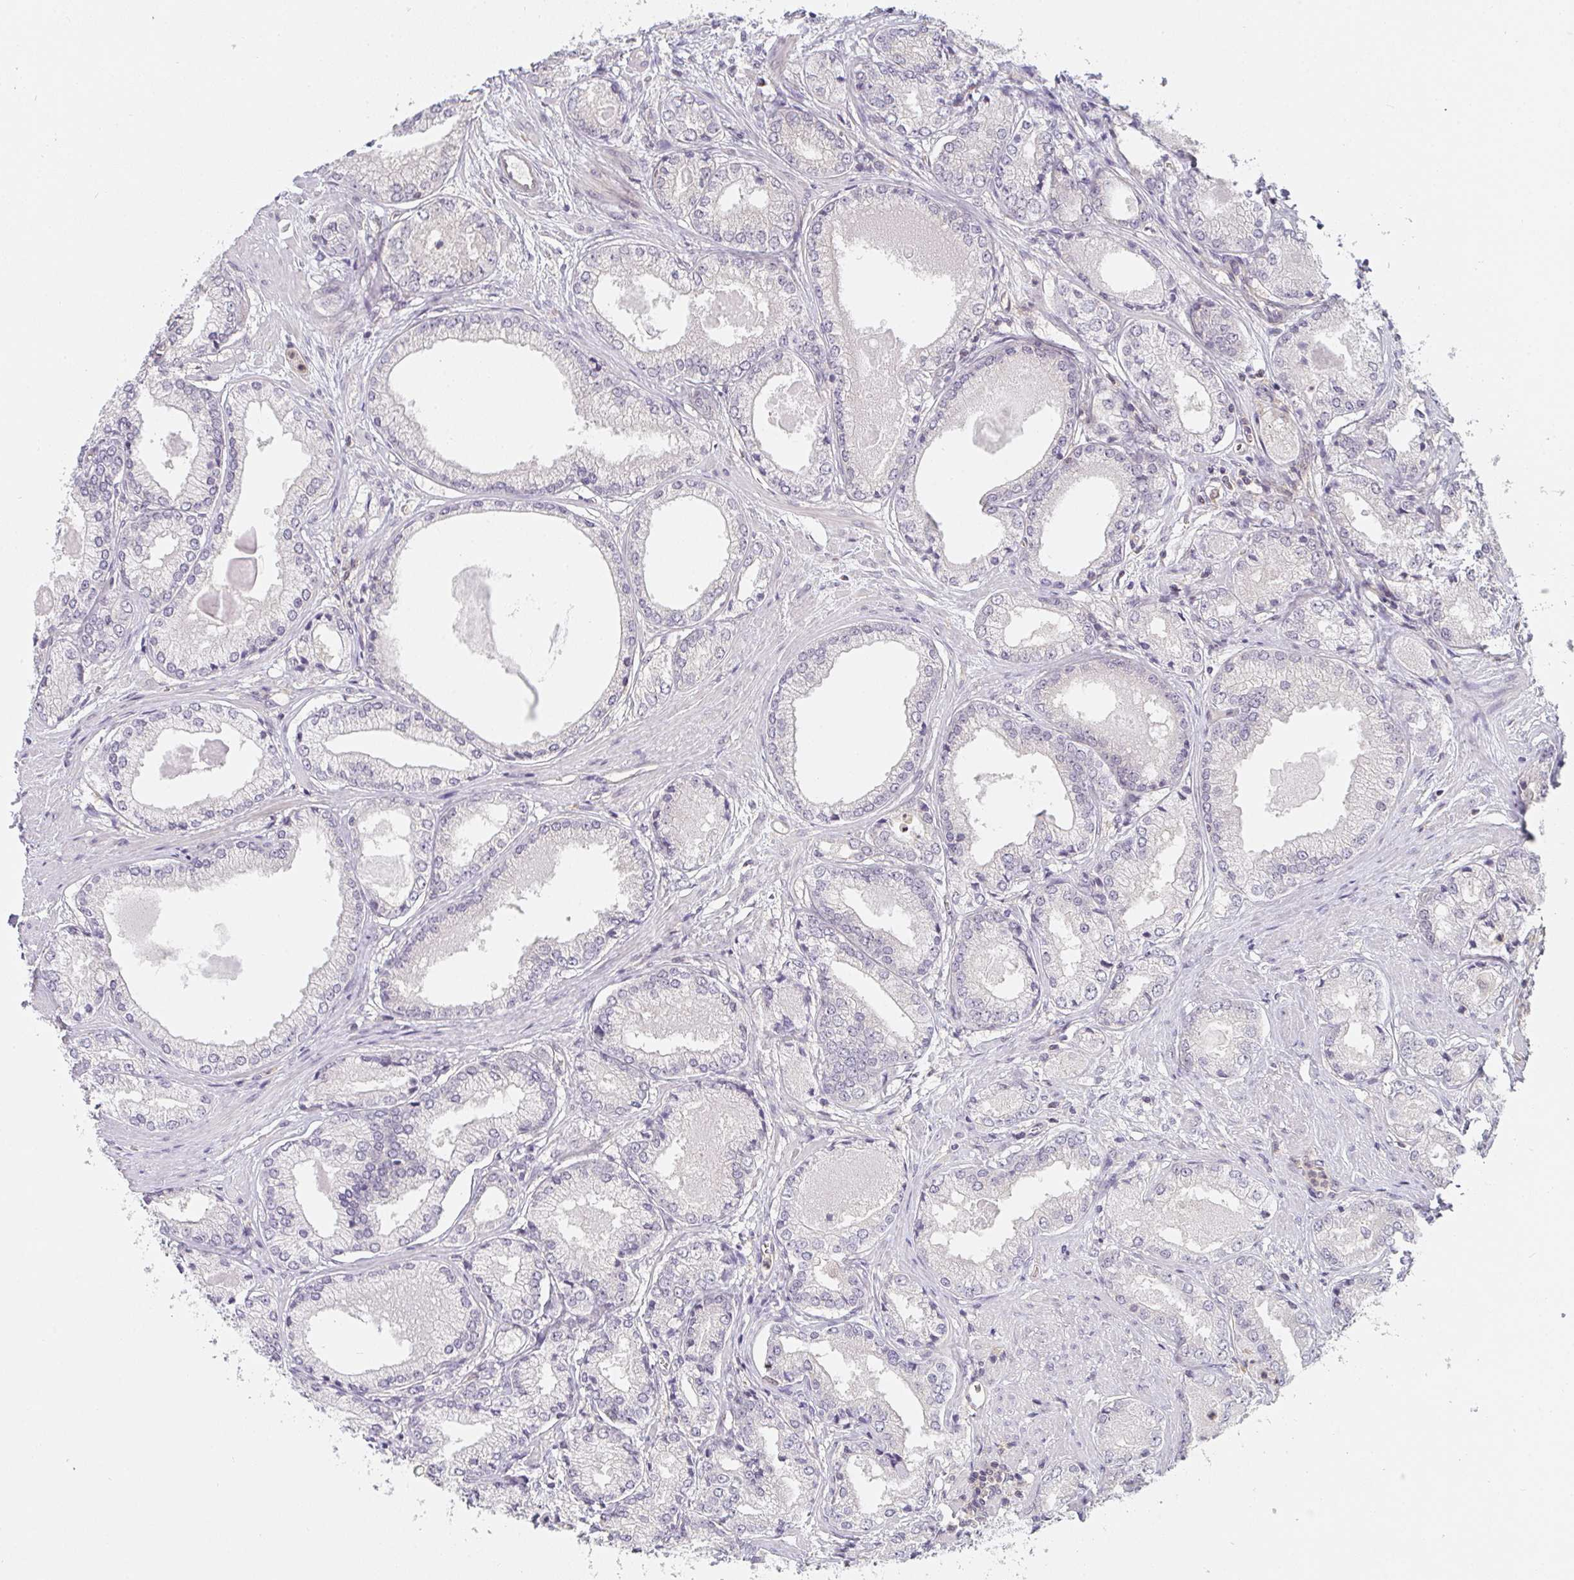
{"staining": {"intensity": "negative", "quantity": "none", "location": "none"}, "tissue": "prostate cancer", "cell_type": "Tumor cells", "image_type": "cancer", "snomed": [{"axis": "morphology", "description": "Adenocarcinoma, NOS"}, {"axis": "morphology", "description": "Adenocarcinoma, Low grade"}, {"axis": "topography", "description": "Prostate"}], "caption": "The immunohistochemistry micrograph has no significant staining in tumor cells of prostate cancer (adenocarcinoma) tissue.", "gene": "GSDMB", "patient": {"sex": "male", "age": 68}}